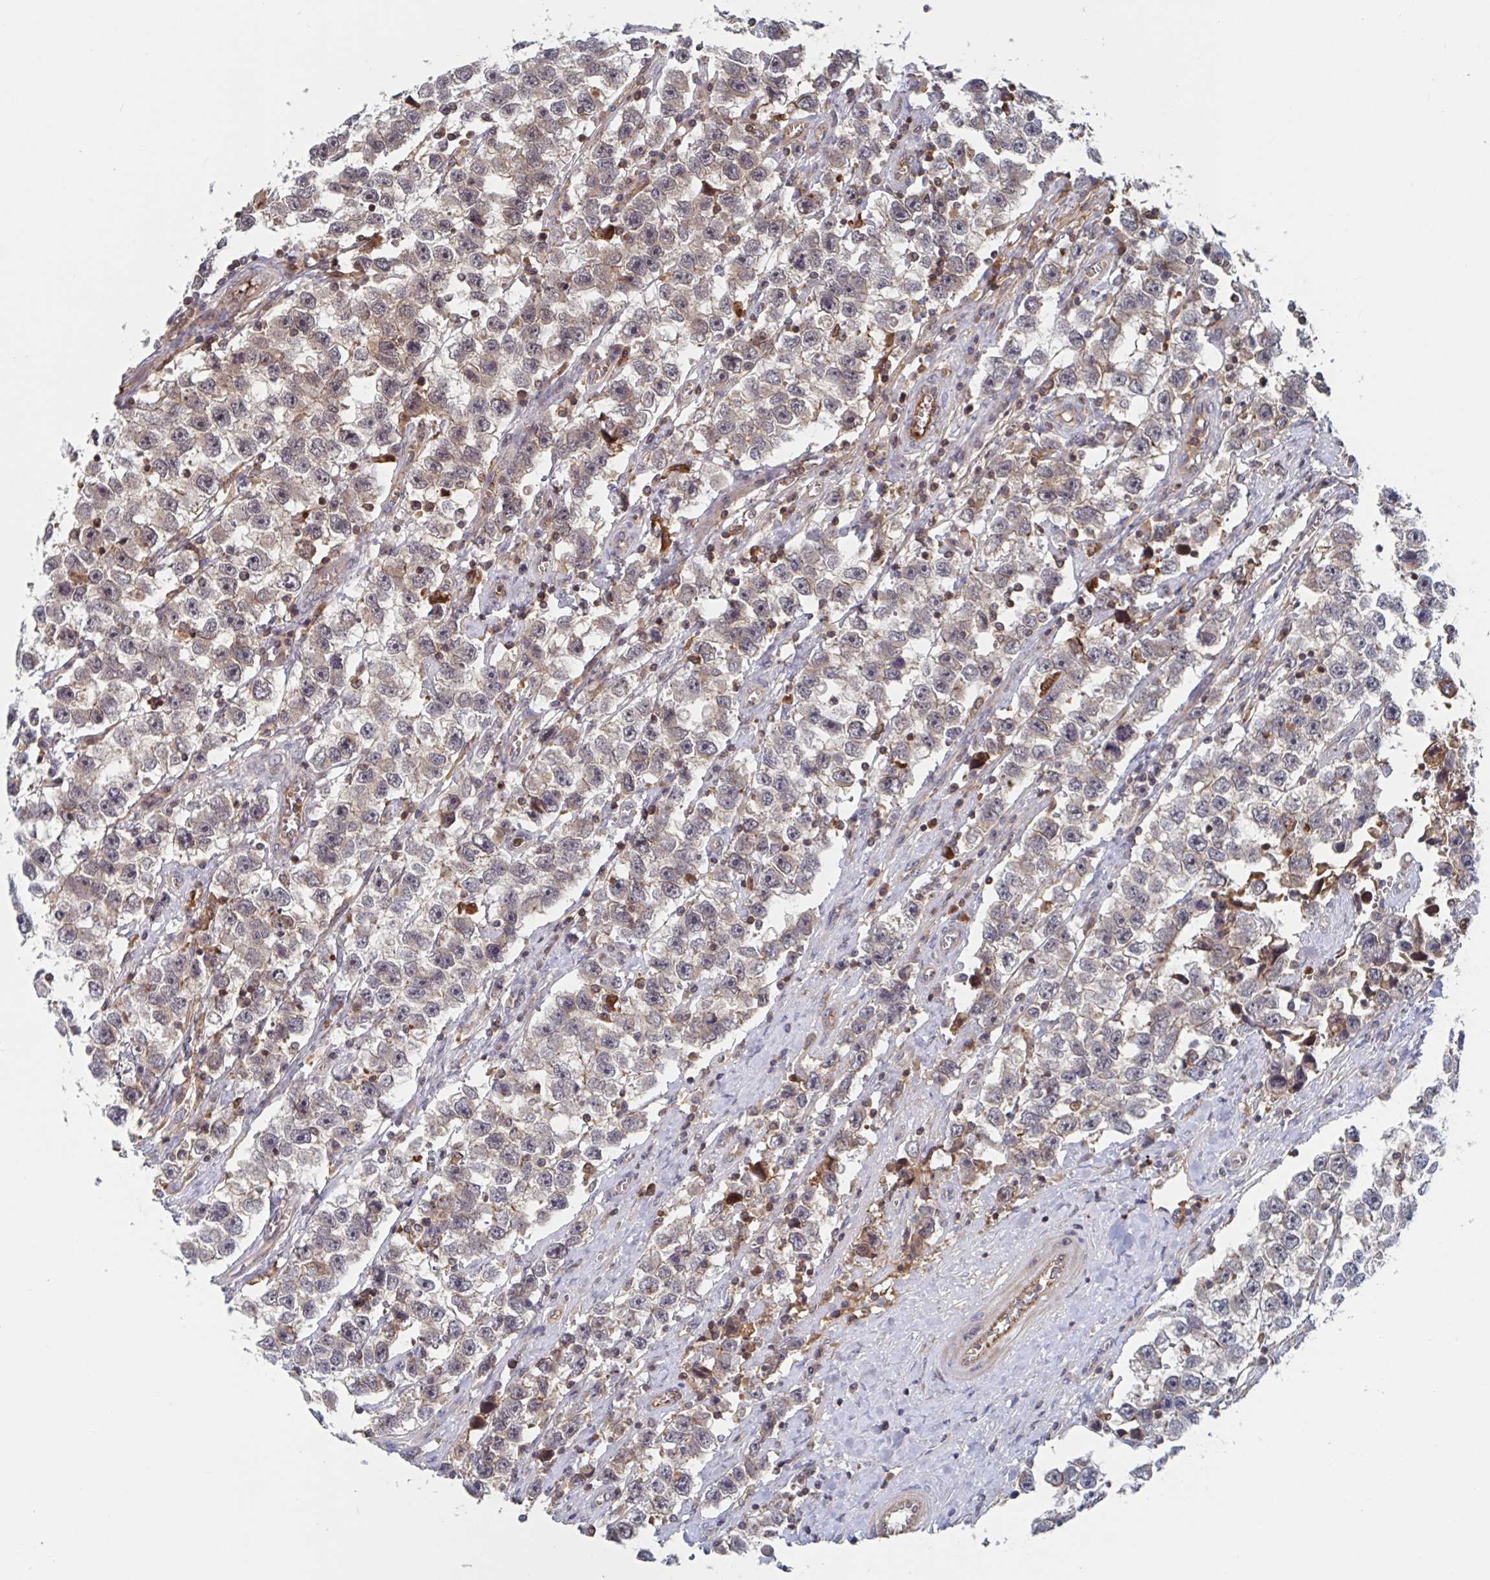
{"staining": {"intensity": "negative", "quantity": "none", "location": "none"}, "tissue": "testis cancer", "cell_type": "Tumor cells", "image_type": "cancer", "snomed": [{"axis": "morphology", "description": "Seminoma, NOS"}, {"axis": "topography", "description": "Testis"}], "caption": "There is no significant staining in tumor cells of testis cancer (seminoma).", "gene": "DHRS12", "patient": {"sex": "male", "age": 33}}